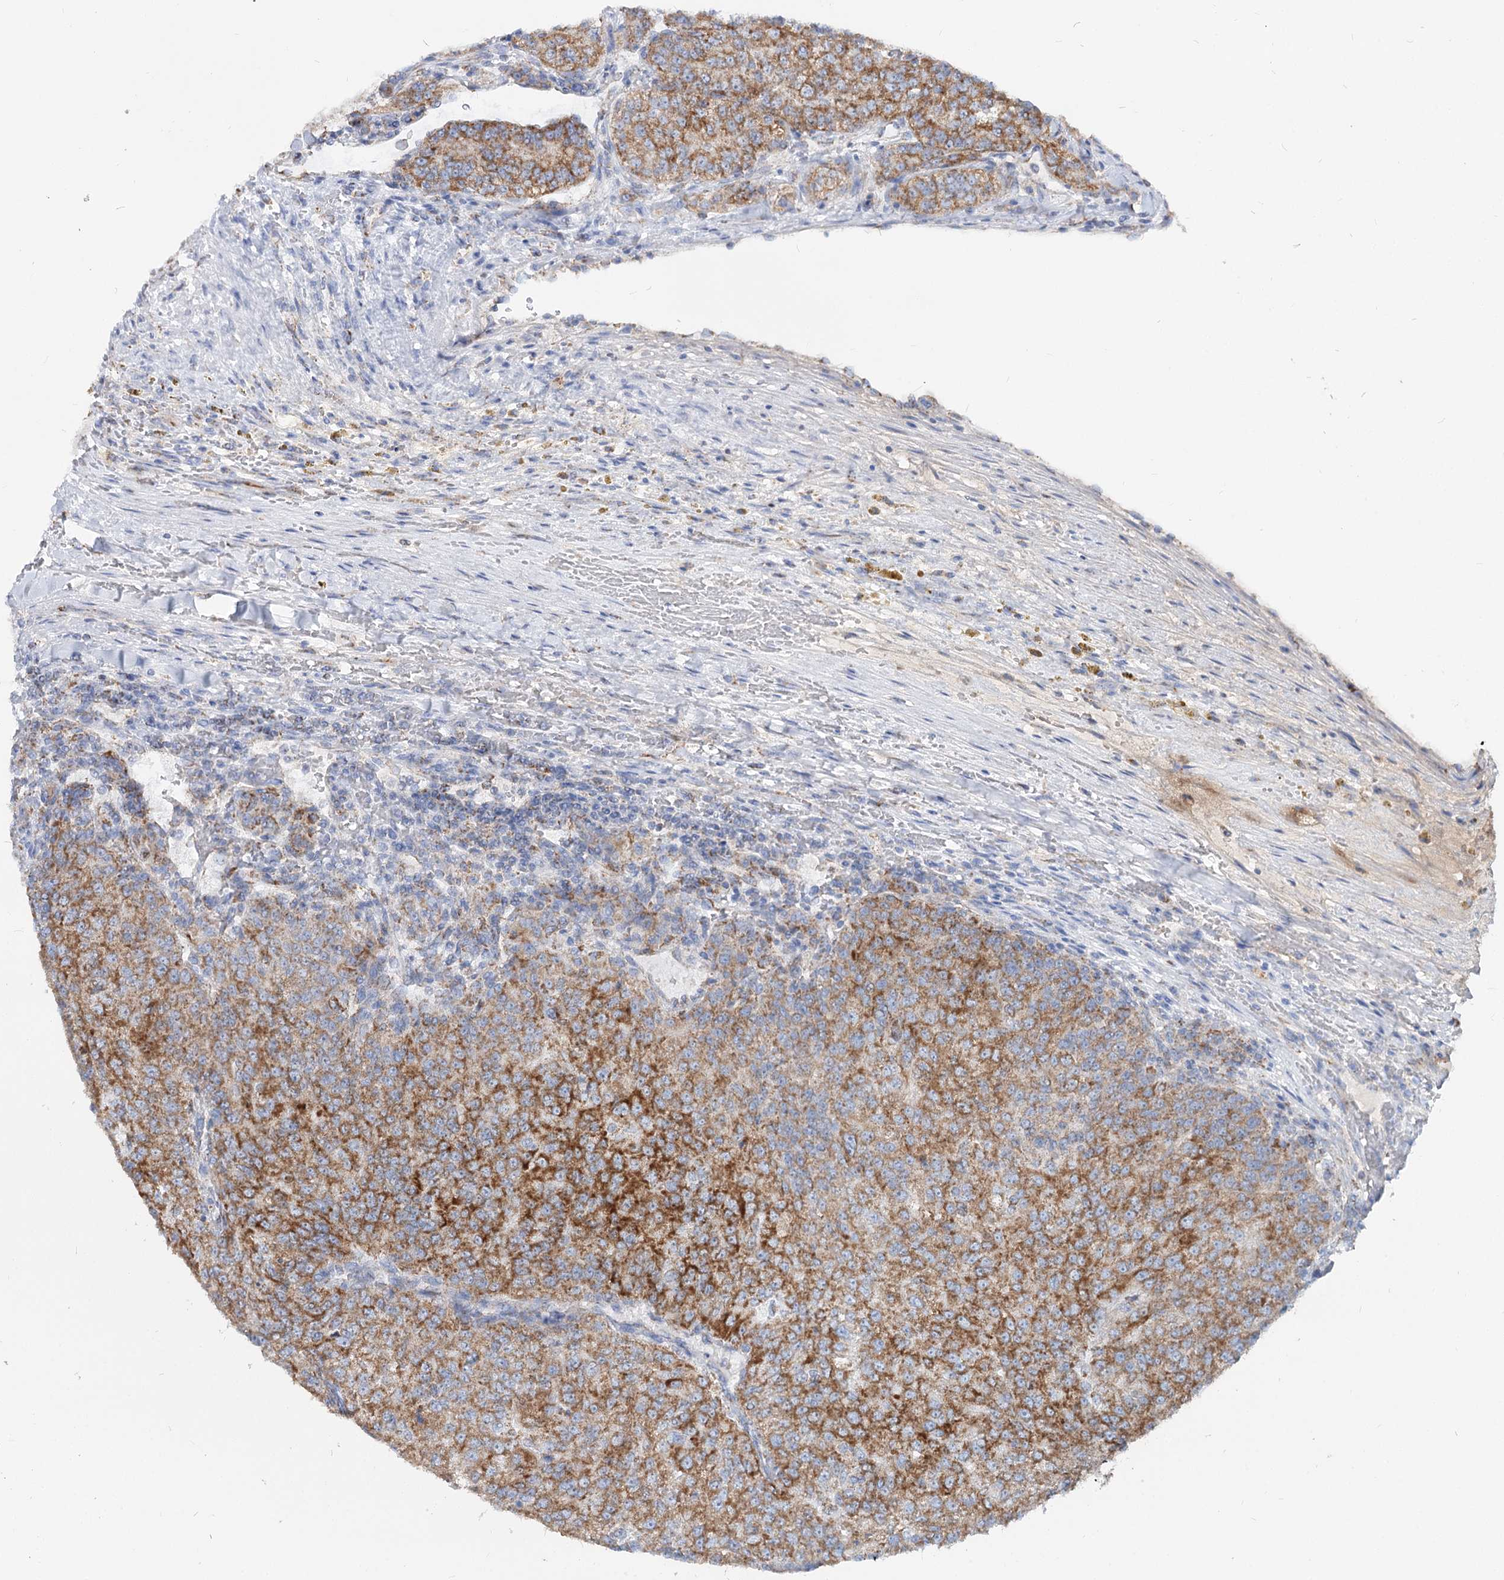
{"staining": {"intensity": "strong", "quantity": ">75%", "location": "cytoplasmic/membranous"}, "tissue": "renal cancer", "cell_type": "Tumor cells", "image_type": "cancer", "snomed": [{"axis": "morphology", "description": "Adenocarcinoma, NOS"}, {"axis": "topography", "description": "Kidney"}], "caption": "The micrograph exhibits immunohistochemical staining of renal cancer (adenocarcinoma). There is strong cytoplasmic/membranous staining is seen in approximately >75% of tumor cells.", "gene": "MCCC2", "patient": {"sex": "female", "age": 63}}